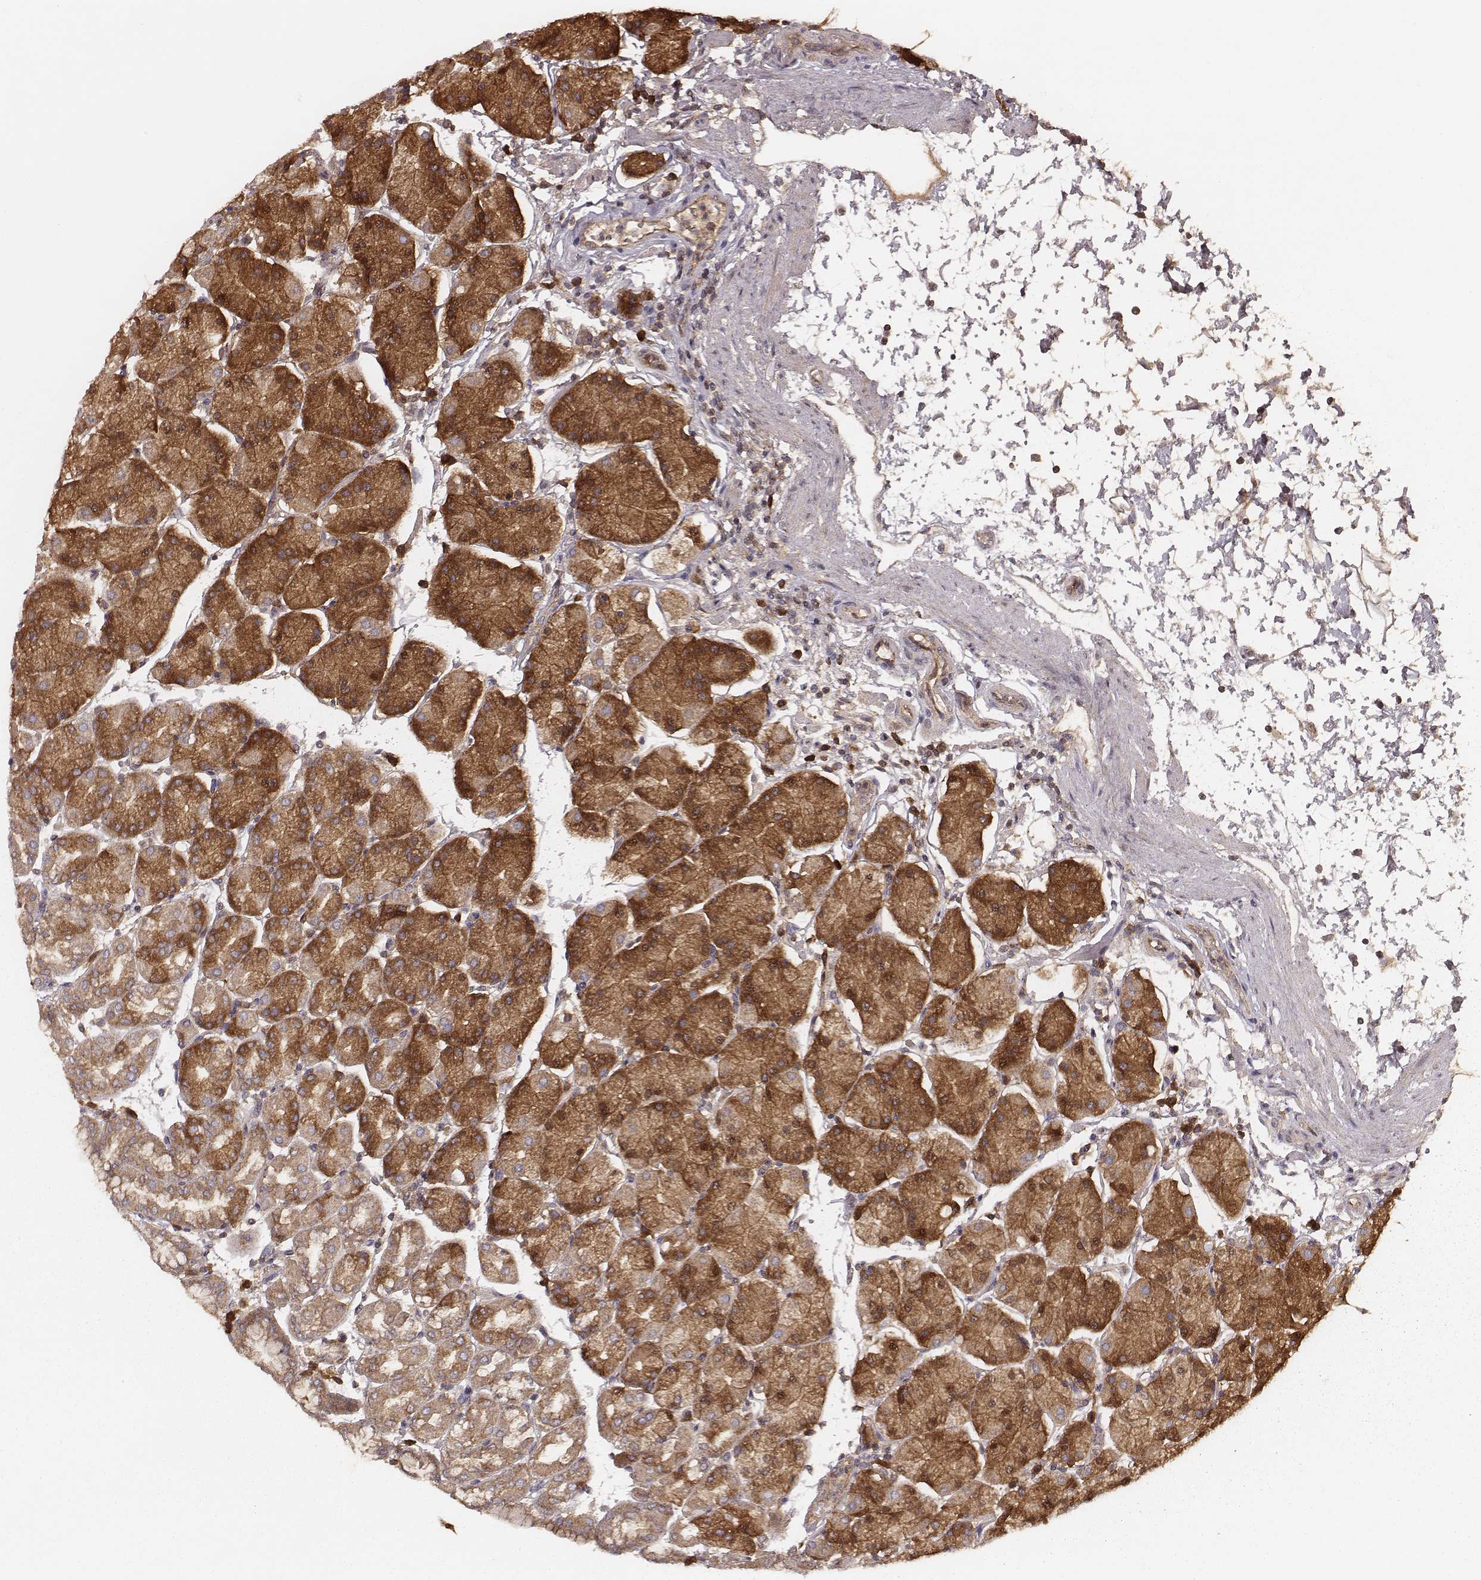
{"staining": {"intensity": "moderate", "quantity": ">75%", "location": "cytoplasmic/membranous"}, "tissue": "stomach", "cell_type": "Glandular cells", "image_type": "normal", "snomed": [{"axis": "morphology", "description": "Normal tissue, NOS"}, {"axis": "topography", "description": "Stomach"}], "caption": "The image exhibits staining of unremarkable stomach, revealing moderate cytoplasmic/membranous protein positivity (brown color) within glandular cells.", "gene": "CARS1", "patient": {"sex": "male", "age": 54}}